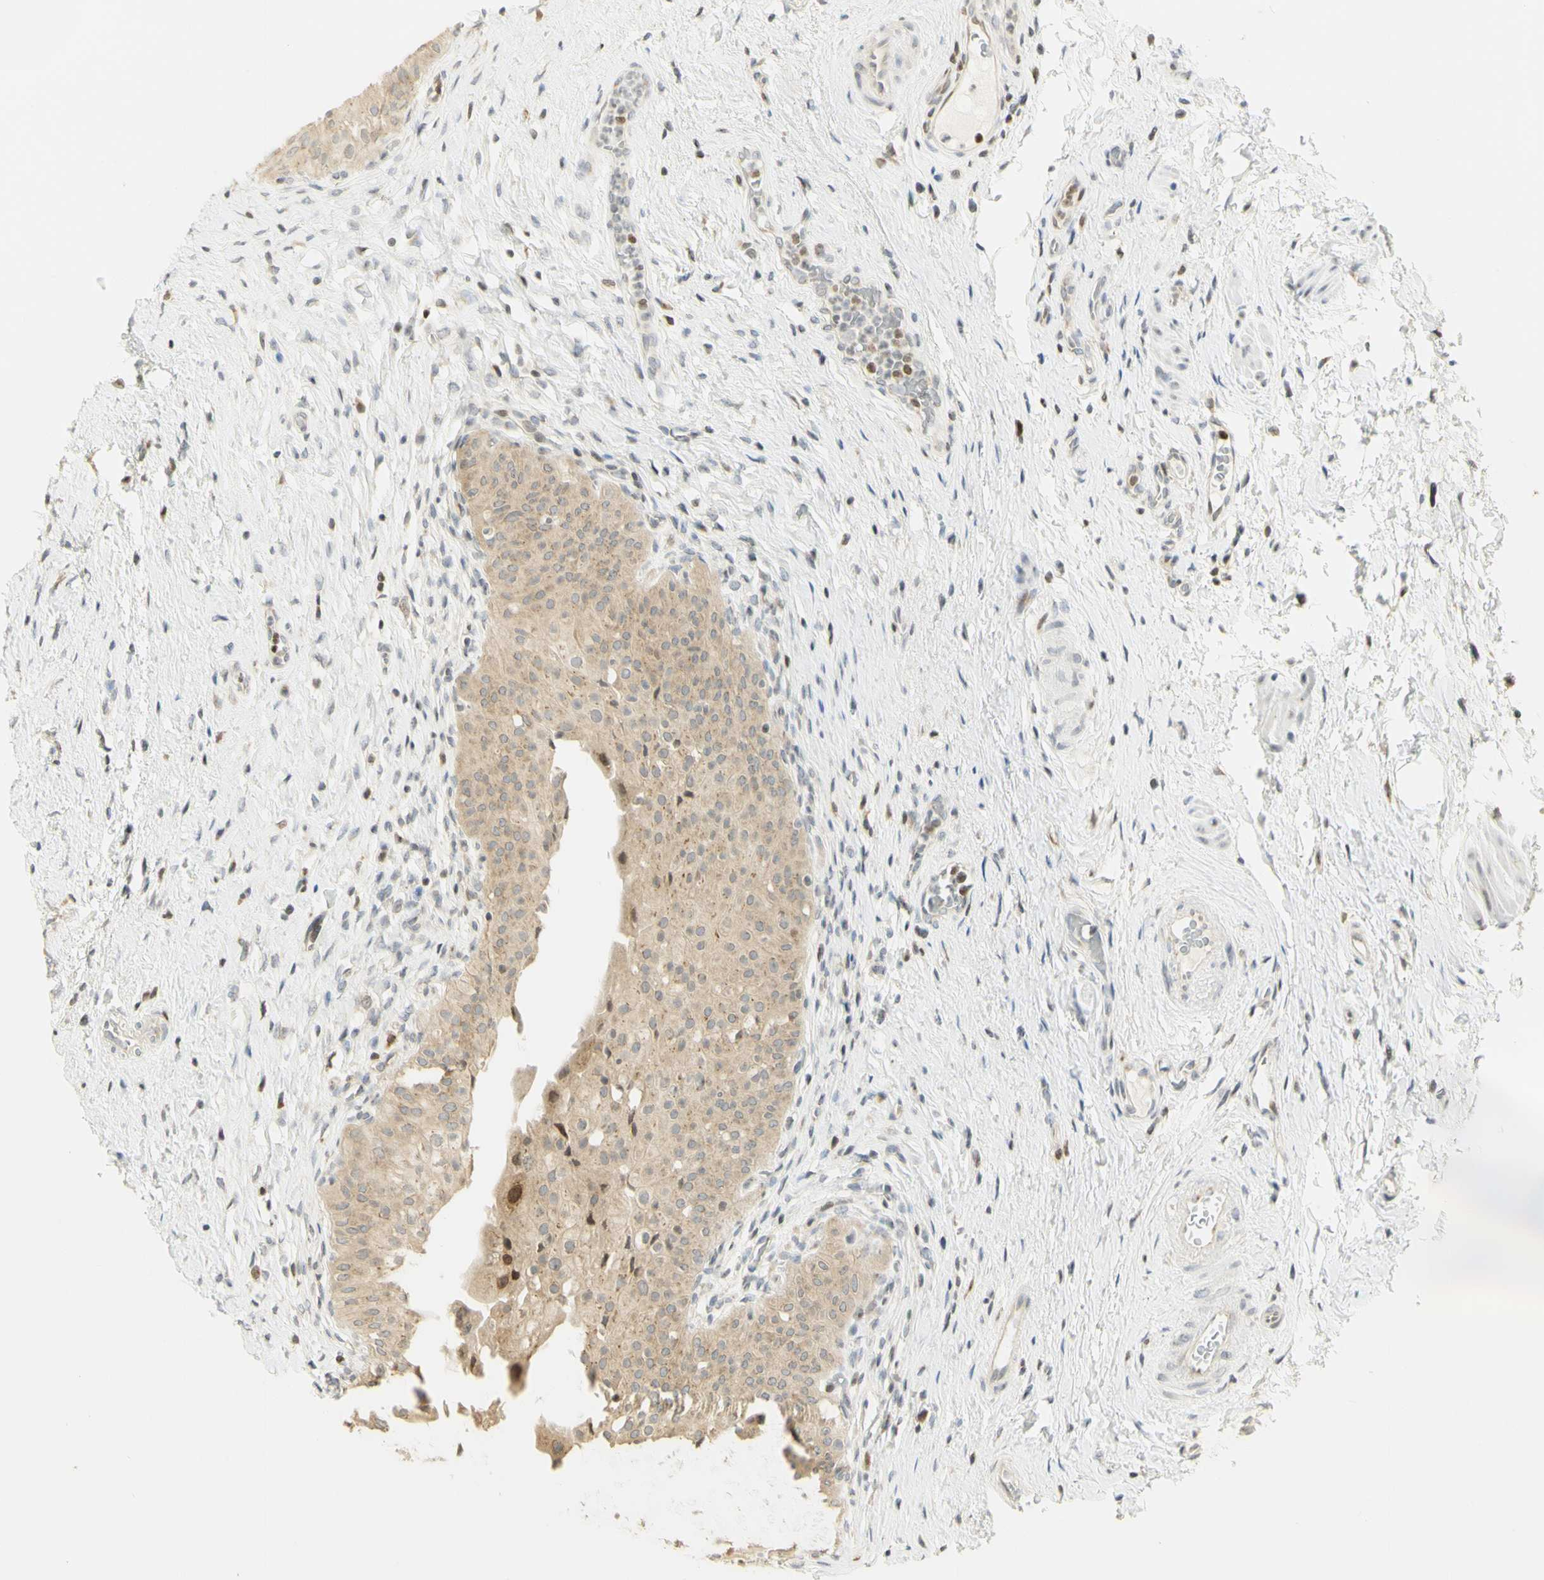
{"staining": {"intensity": "moderate", "quantity": ">75%", "location": "cytoplasmic/membranous,nuclear"}, "tissue": "urinary bladder", "cell_type": "Urothelial cells", "image_type": "normal", "snomed": [{"axis": "morphology", "description": "Normal tissue, NOS"}, {"axis": "morphology", "description": "Urothelial carcinoma, High grade"}, {"axis": "topography", "description": "Urinary bladder"}], "caption": "This photomicrograph exhibits immunohistochemistry staining of normal human urinary bladder, with medium moderate cytoplasmic/membranous,nuclear staining in about >75% of urothelial cells.", "gene": "KIF11", "patient": {"sex": "male", "age": 46}}